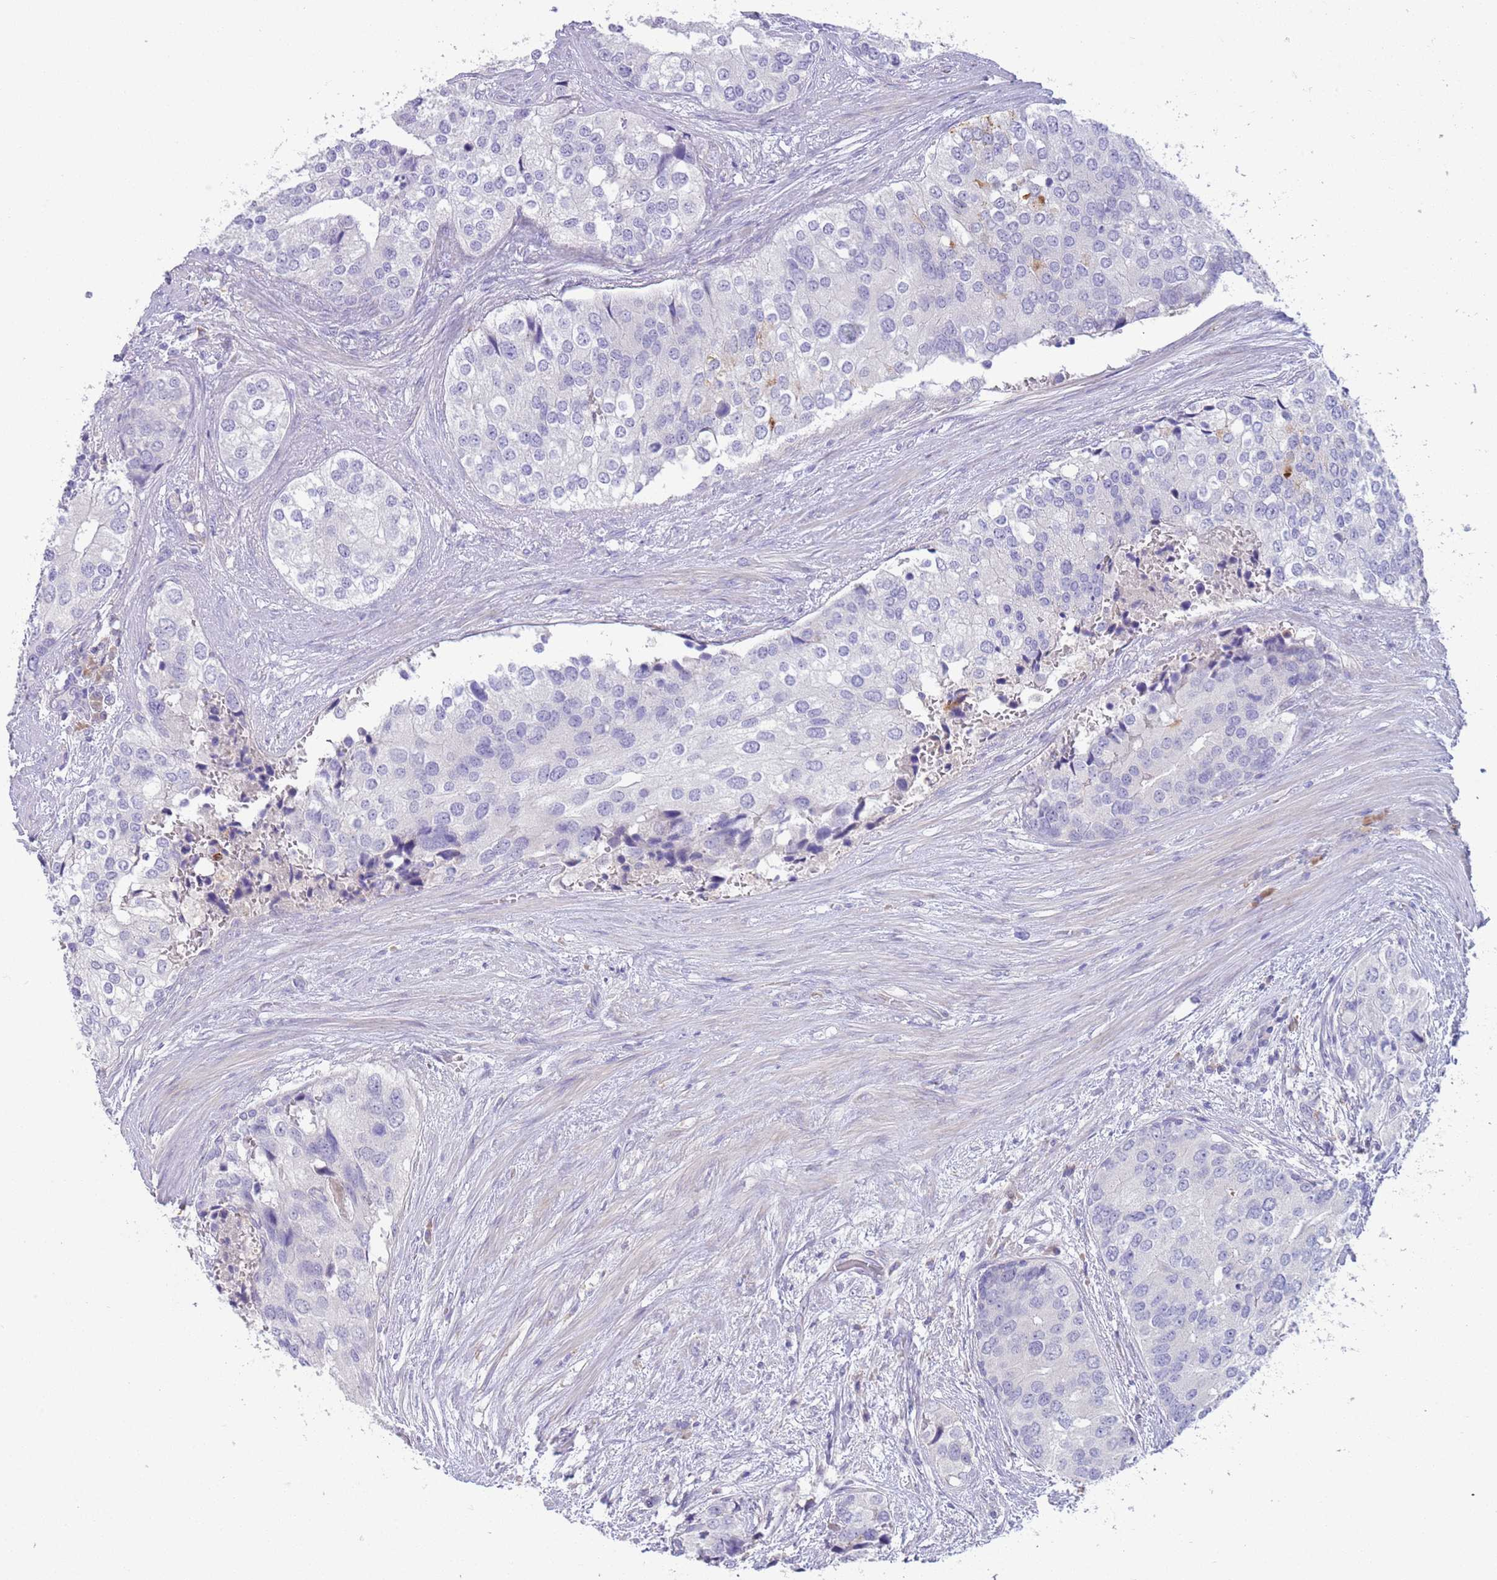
{"staining": {"intensity": "negative", "quantity": "none", "location": "none"}, "tissue": "prostate cancer", "cell_type": "Tumor cells", "image_type": "cancer", "snomed": [{"axis": "morphology", "description": "Adenocarcinoma, High grade"}, {"axis": "topography", "description": "Prostate"}], "caption": "Immunohistochemical staining of human prostate high-grade adenocarcinoma reveals no significant staining in tumor cells.", "gene": "IGFL4", "patient": {"sex": "male", "age": 62}}